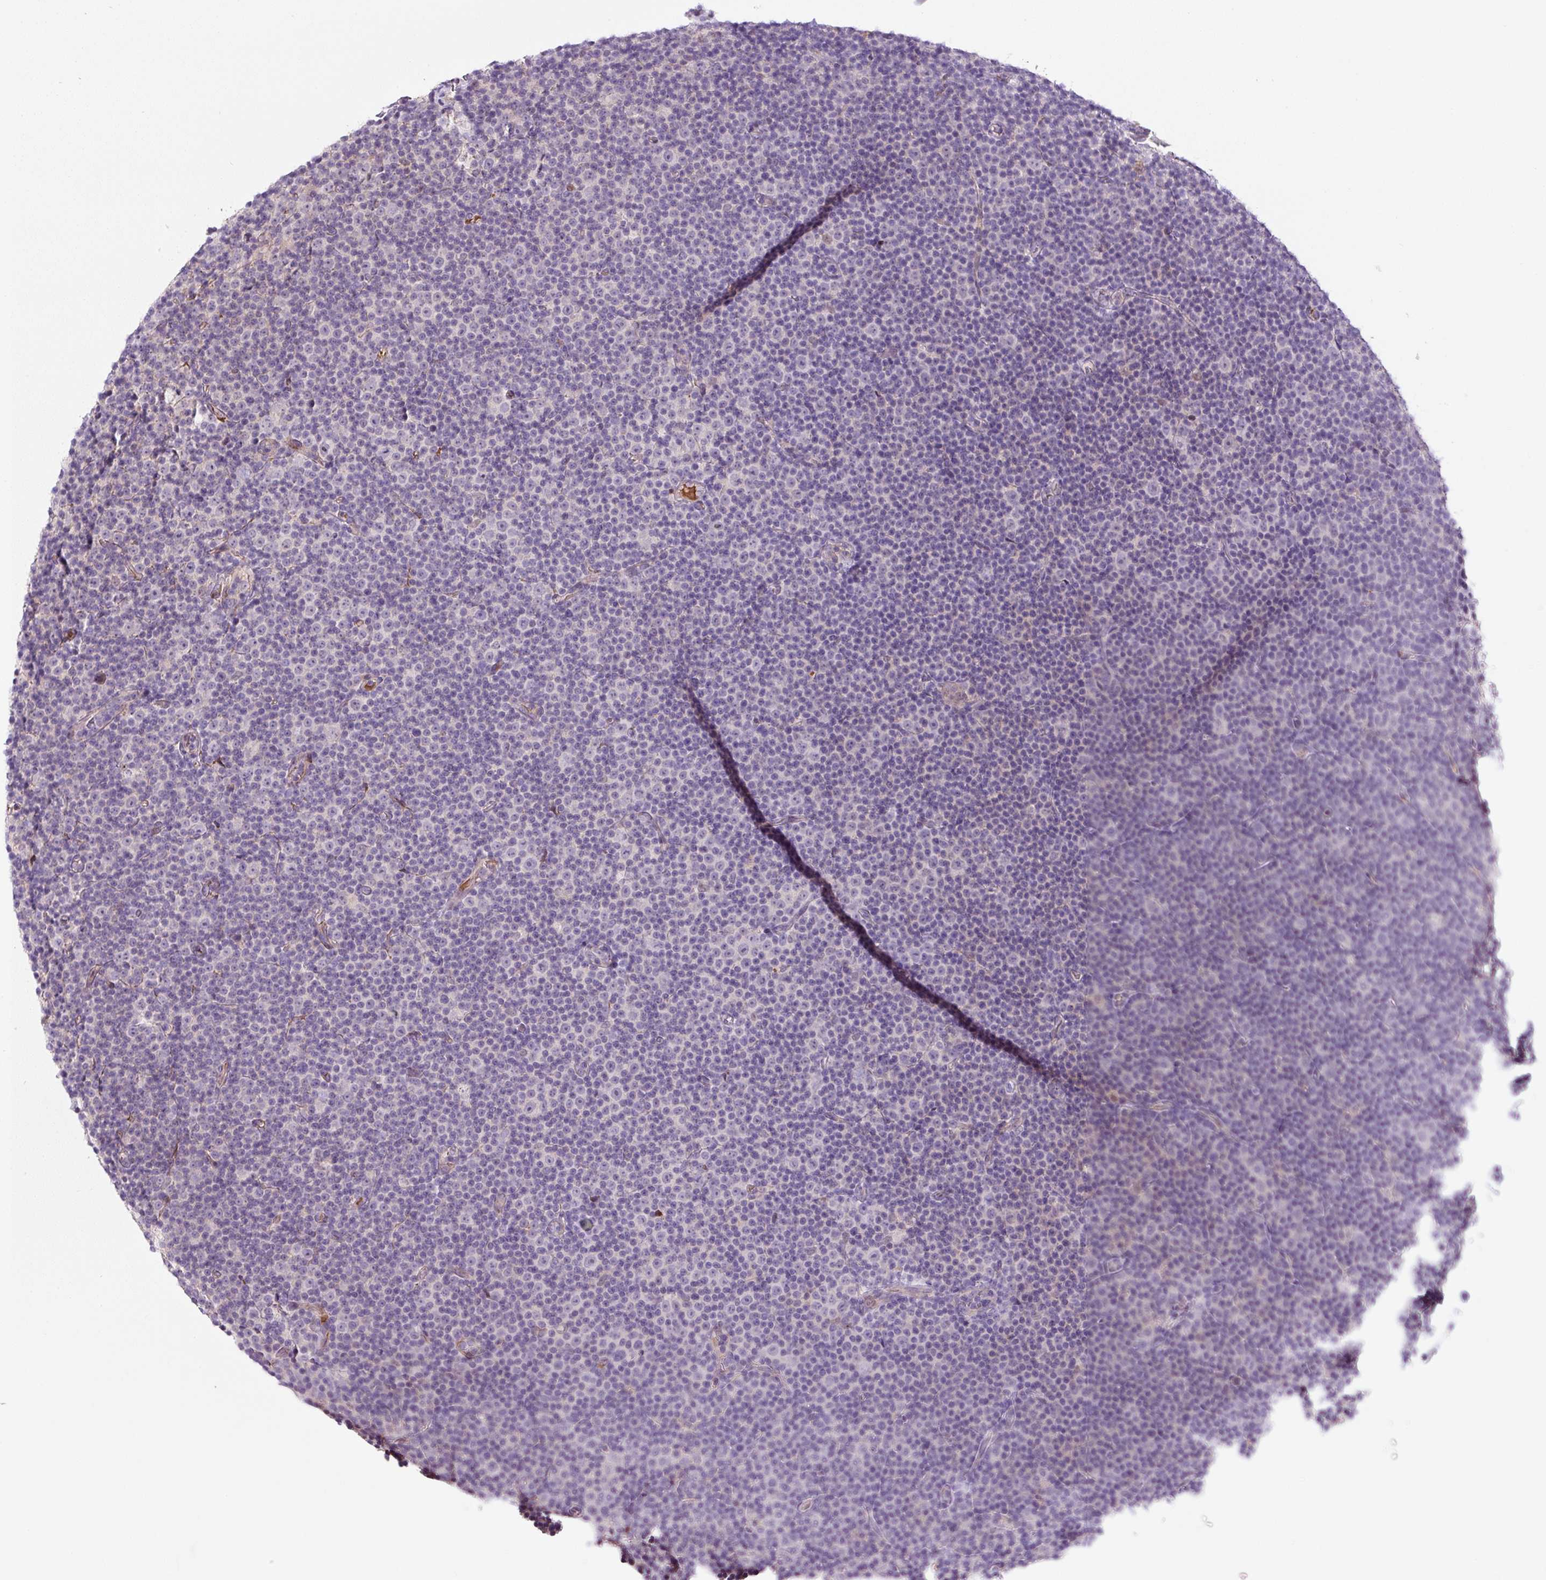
{"staining": {"intensity": "negative", "quantity": "none", "location": "none"}, "tissue": "lymphoma", "cell_type": "Tumor cells", "image_type": "cancer", "snomed": [{"axis": "morphology", "description": "Malignant lymphoma, non-Hodgkin's type, Low grade"}, {"axis": "topography", "description": "Lymph node"}], "caption": "Immunohistochemistry of human low-grade malignant lymphoma, non-Hodgkin's type displays no staining in tumor cells.", "gene": "LRRC24", "patient": {"sex": "female", "age": 67}}